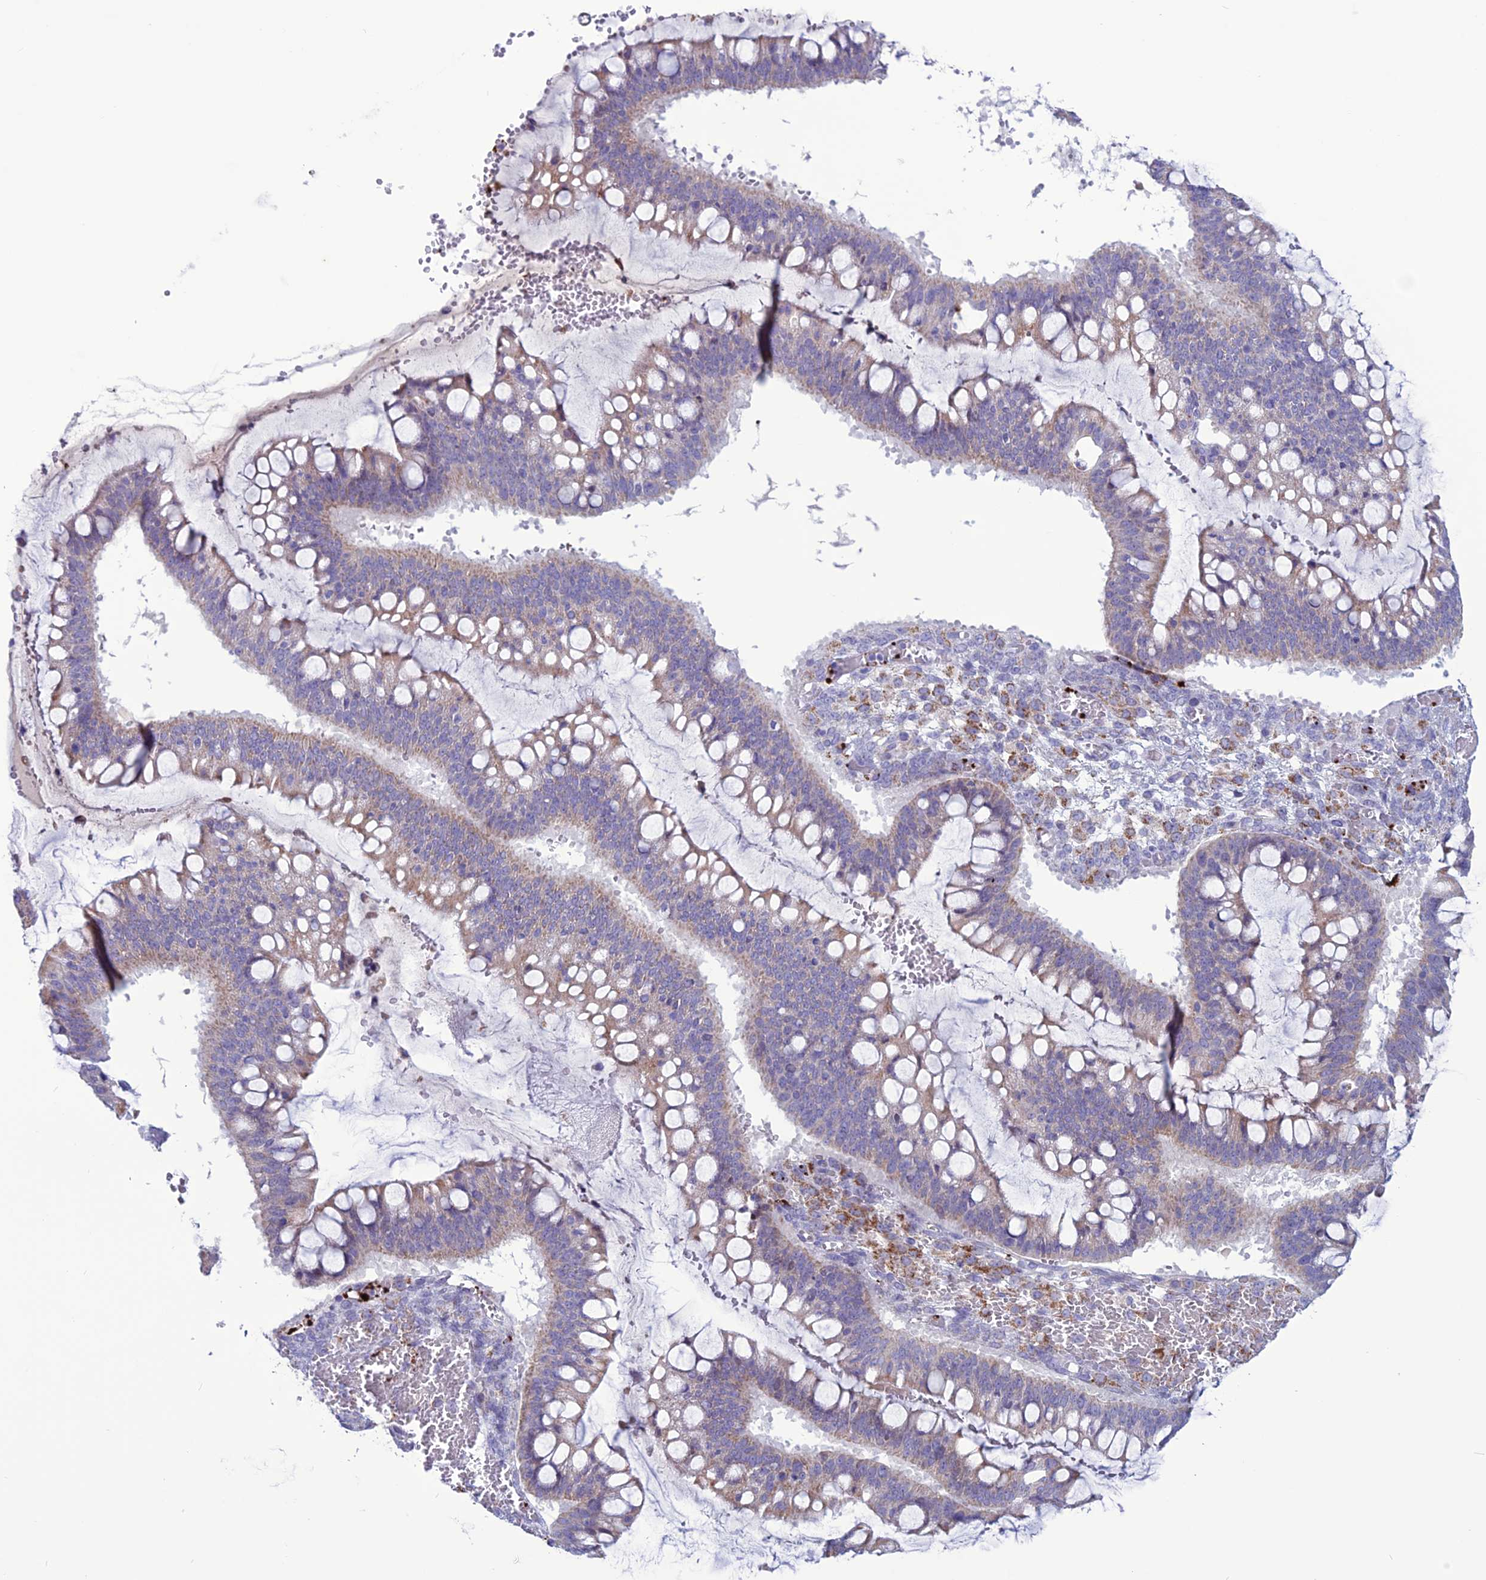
{"staining": {"intensity": "weak", "quantity": "<25%", "location": "cytoplasmic/membranous"}, "tissue": "ovarian cancer", "cell_type": "Tumor cells", "image_type": "cancer", "snomed": [{"axis": "morphology", "description": "Cystadenocarcinoma, mucinous, NOS"}, {"axis": "topography", "description": "Ovary"}], "caption": "Photomicrograph shows no protein positivity in tumor cells of ovarian cancer (mucinous cystadenocarcinoma) tissue.", "gene": "C21orf140", "patient": {"sex": "female", "age": 73}}